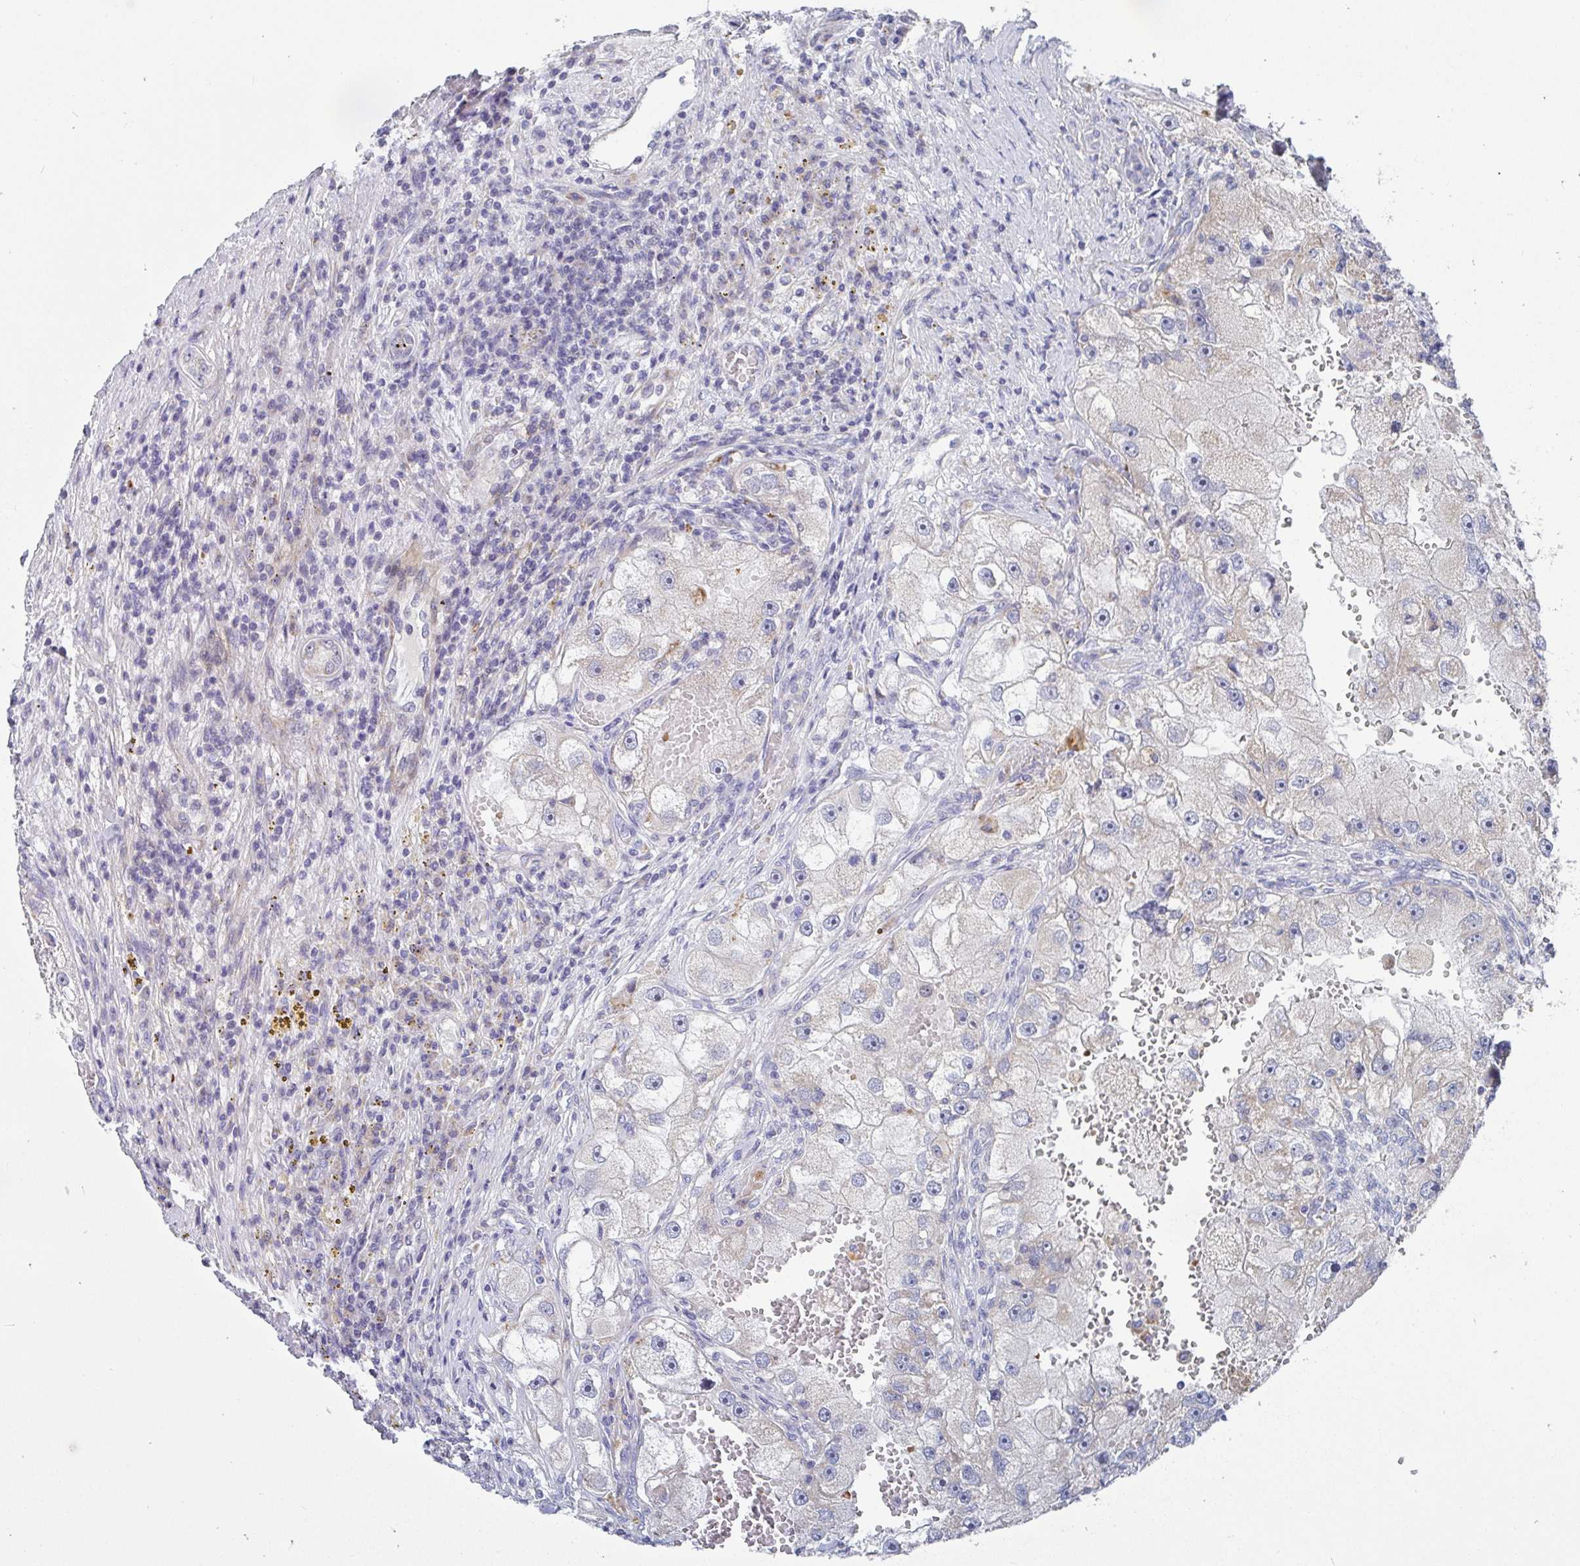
{"staining": {"intensity": "weak", "quantity": "<25%", "location": "cytoplasmic/membranous"}, "tissue": "renal cancer", "cell_type": "Tumor cells", "image_type": "cancer", "snomed": [{"axis": "morphology", "description": "Adenocarcinoma, NOS"}, {"axis": "topography", "description": "Kidney"}], "caption": "Immunohistochemistry (IHC) image of human renal adenocarcinoma stained for a protein (brown), which demonstrates no expression in tumor cells.", "gene": "ATP5F1C", "patient": {"sex": "male", "age": 63}}